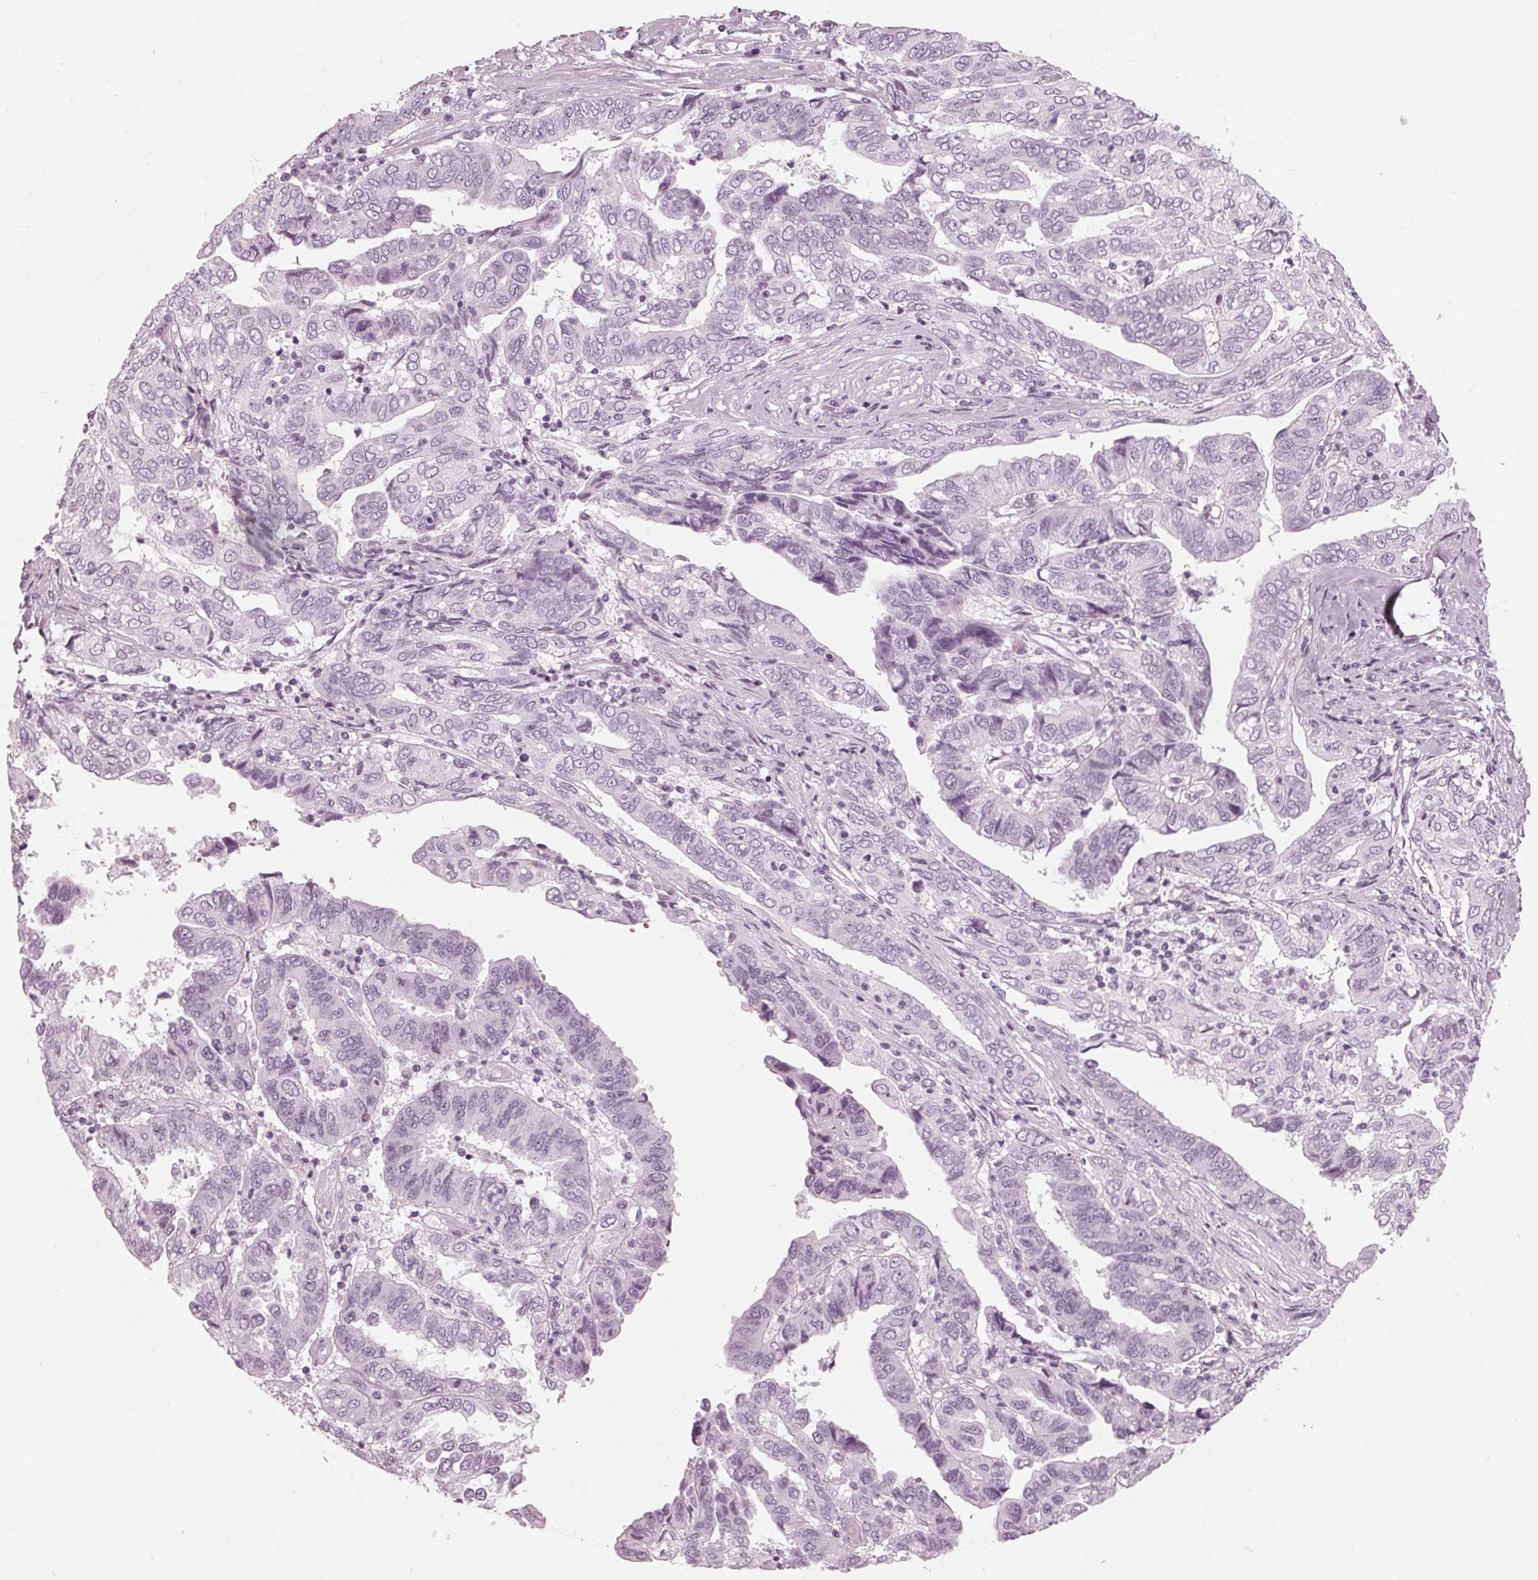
{"staining": {"intensity": "negative", "quantity": "none", "location": "none"}, "tissue": "ovarian cancer", "cell_type": "Tumor cells", "image_type": "cancer", "snomed": [{"axis": "morphology", "description": "Cystadenocarcinoma, serous, NOS"}, {"axis": "topography", "description": "Ovary"}], "caption": "Image shows no significant protein positivity in tumor cells of ovarian serous cystadenocarcinoma. Nuclei are stained in blue.", "gene": "KRT28", "patient": {"sex": "female", "age": 79}}